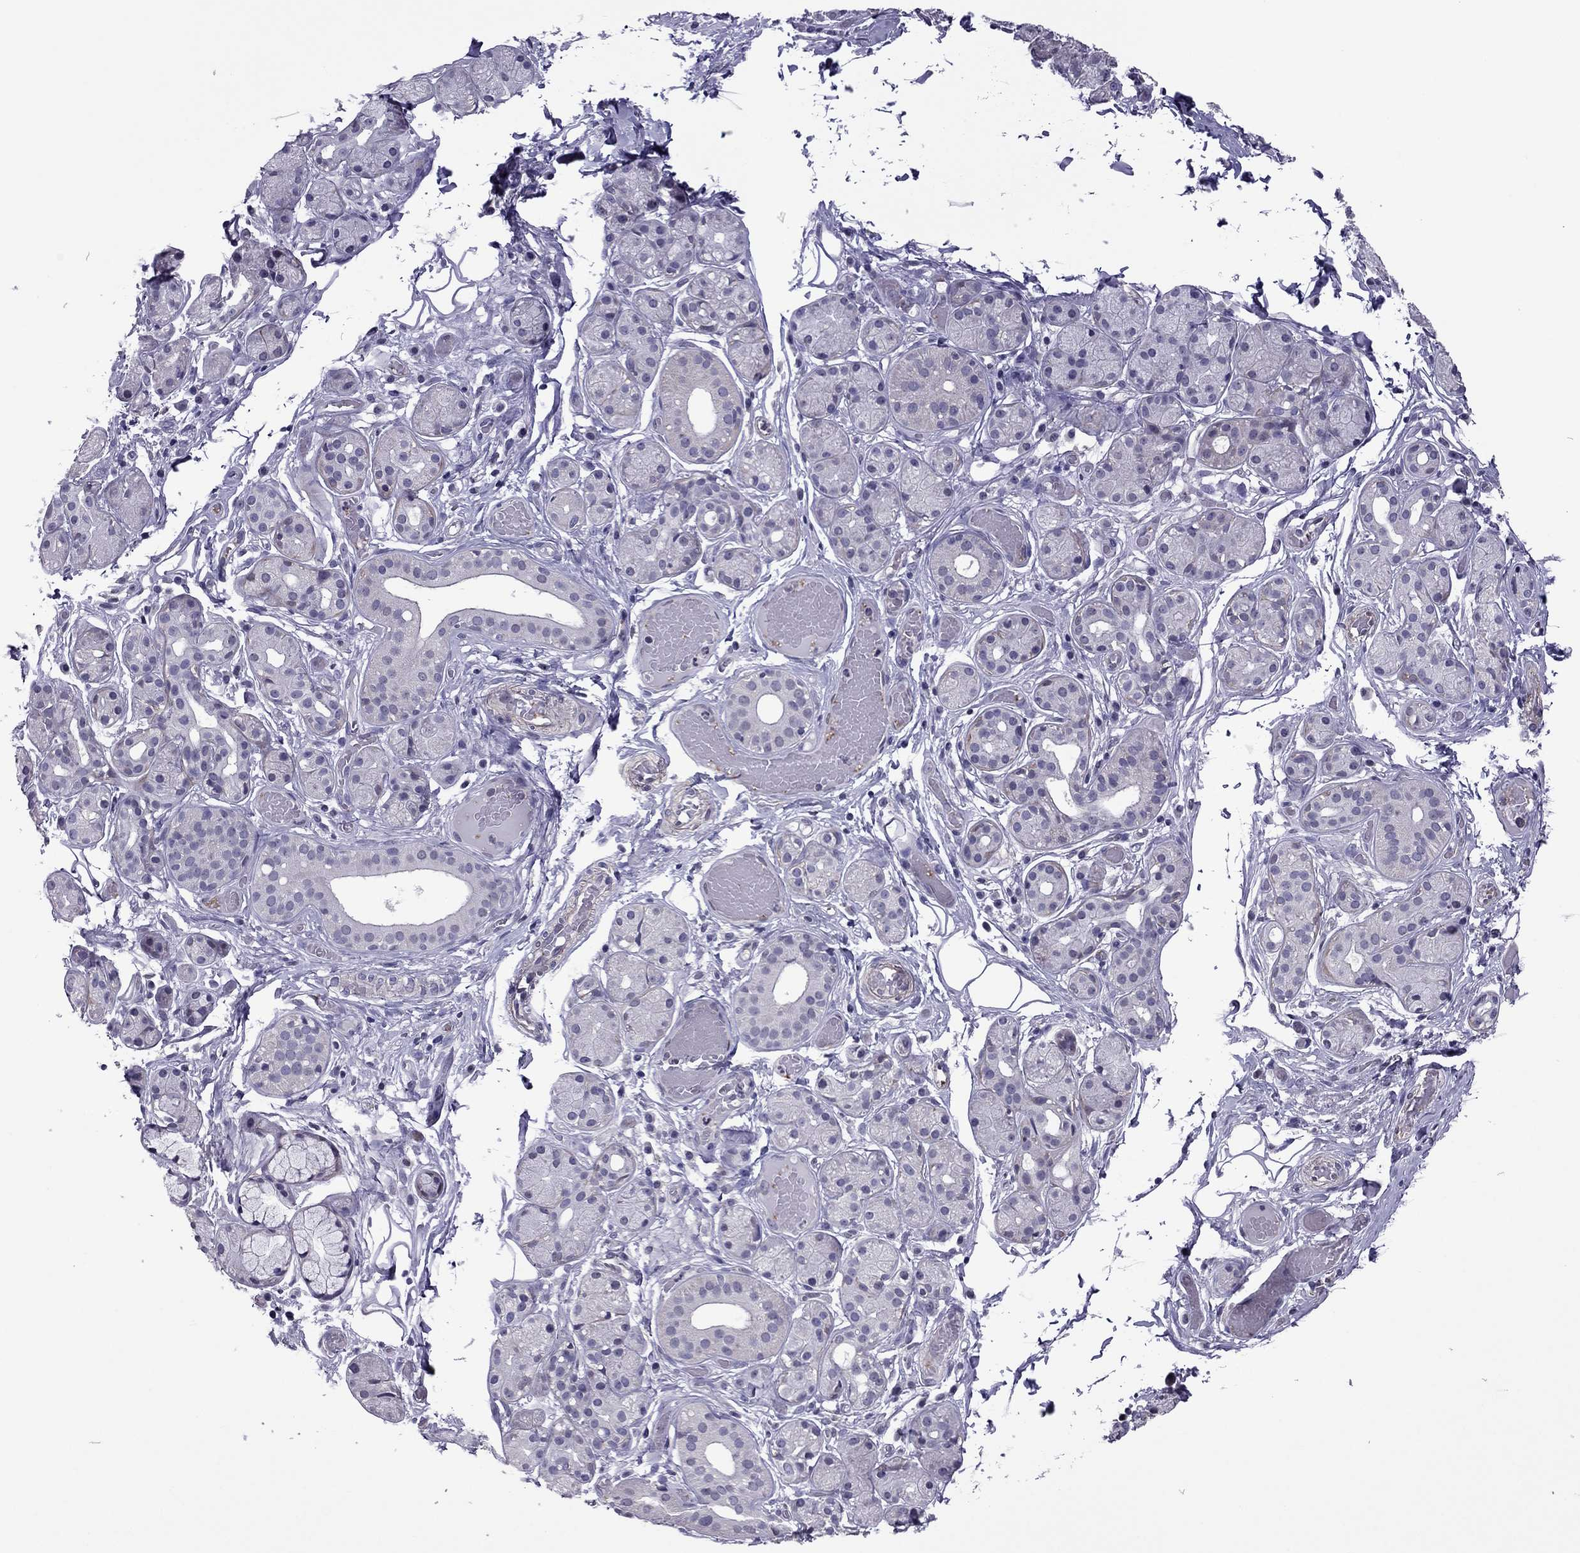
{"staining": {"intensity": "negative", "quantity": "none", "location": "none"}, "tissue": "salivary gland", "cell_type": "Glandular cells", "image_type": "normal", "snomed": [{"axis": "morphology", "description": "Normal tissue, NOS"}, {"axis": "topography", "description": "Salivary gland"}, {"axis": "topography", "description": "Peripheral nerve tissue"}], "caption": "The image demonstrates no staining of glandular cells in unremarkable salivary gland.", "gene": "SLC16A8", "patient": {"sex": "male", "age": 71}}